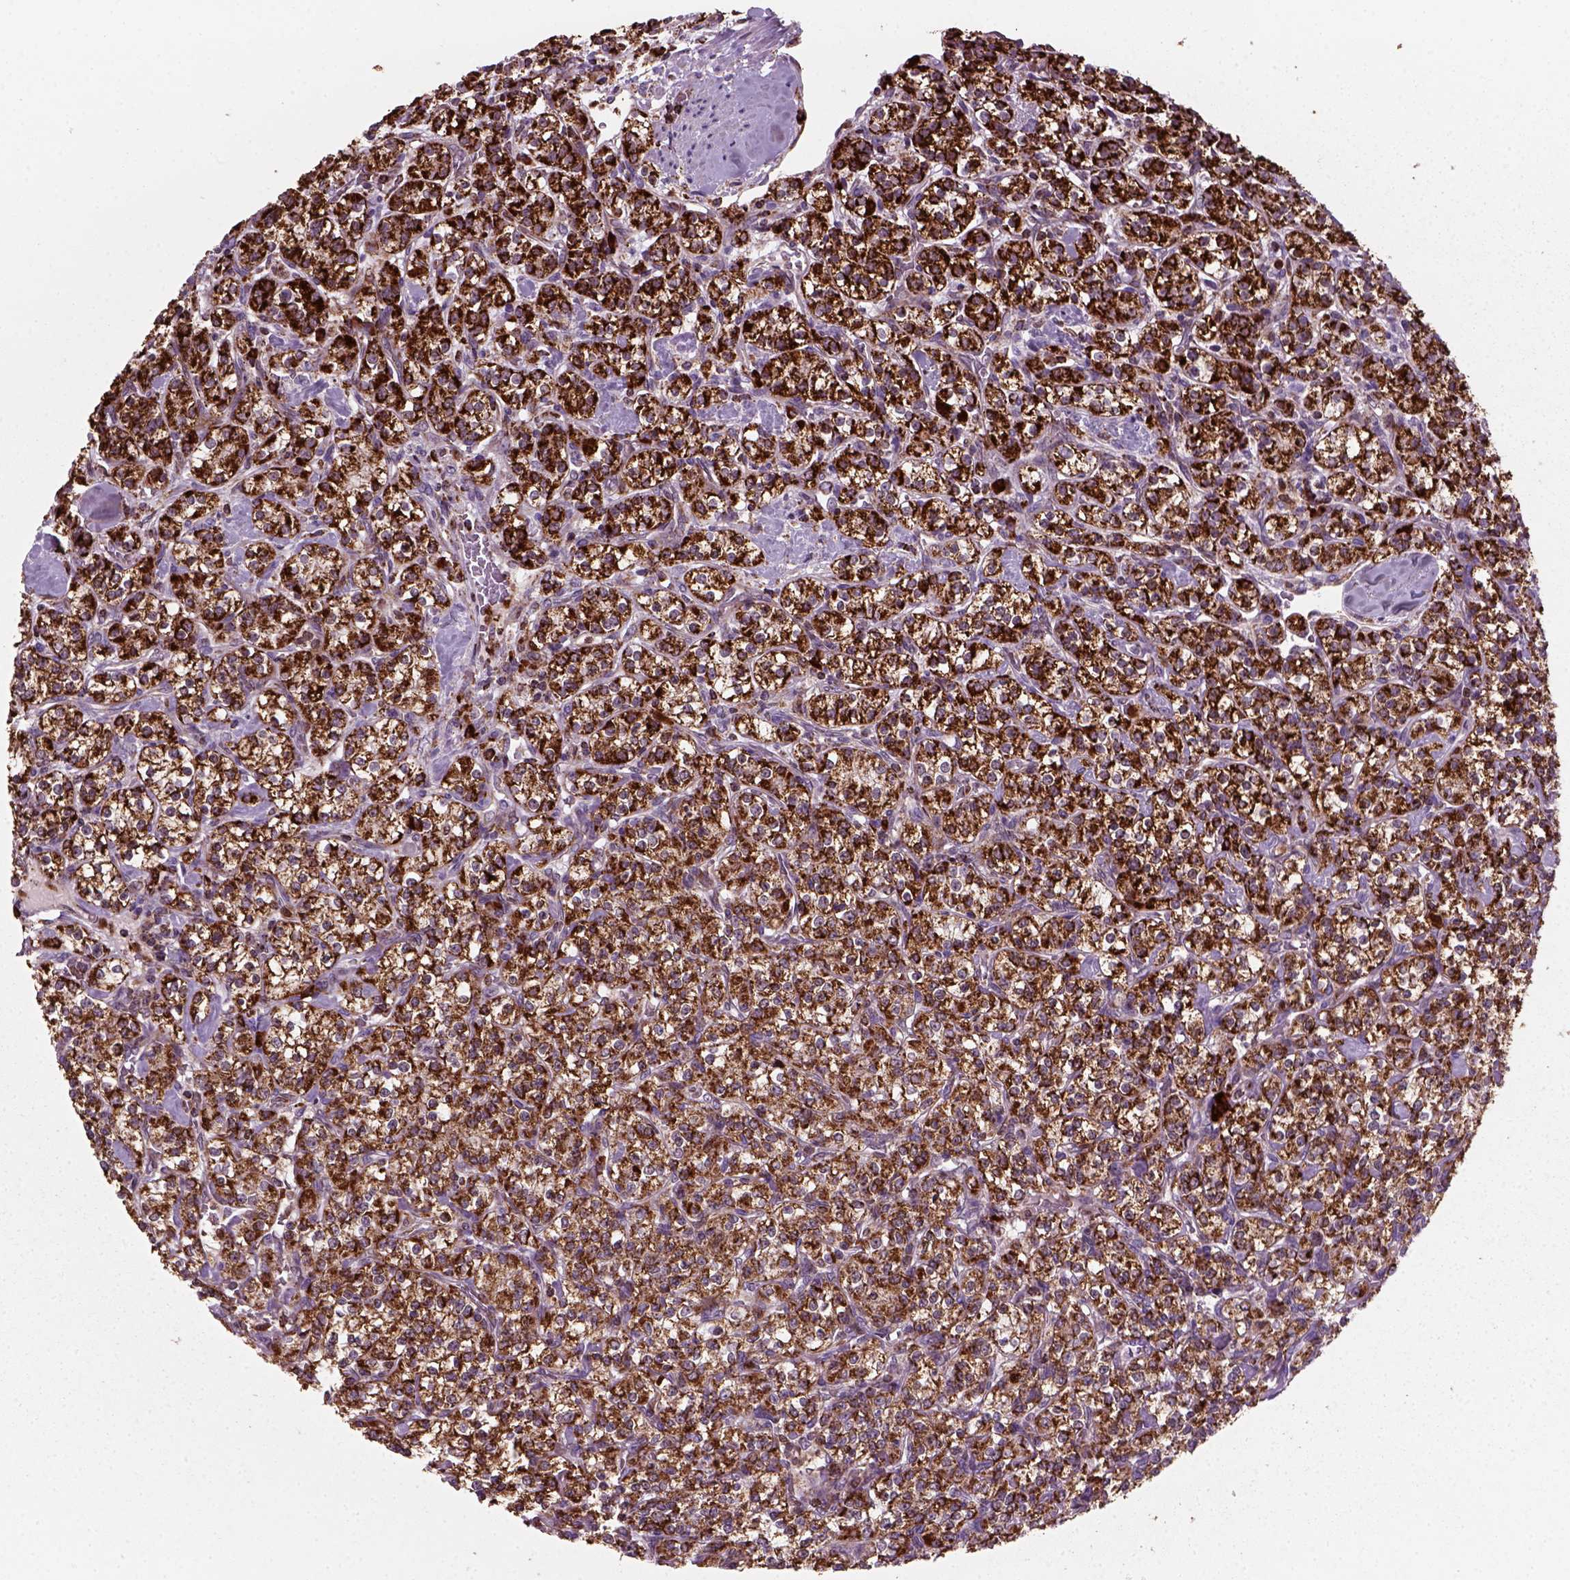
{"staining": {"intensity": "strong", "quantity": ">75%", "location": "cytoplasmic/membranous"}, "tissue": "renal cancer", "cell_type": "Tumor cells", "image_type": "cancer", "snomed": [{"axis": "morphology", "description": "Adenocarcinoma, NOS"}, {"axis": "topography", "description": "Kidney"}], "caption": "This micrograph displays immunohistochemistry (IHC) staining of renal cancer (adenocarcinoma), with high strong cytoplasmic/membranous expression in approximately >75% of tumor cells.", "gene": "NUDT16L1", "patient": {"sex": "male", "age": 77}}